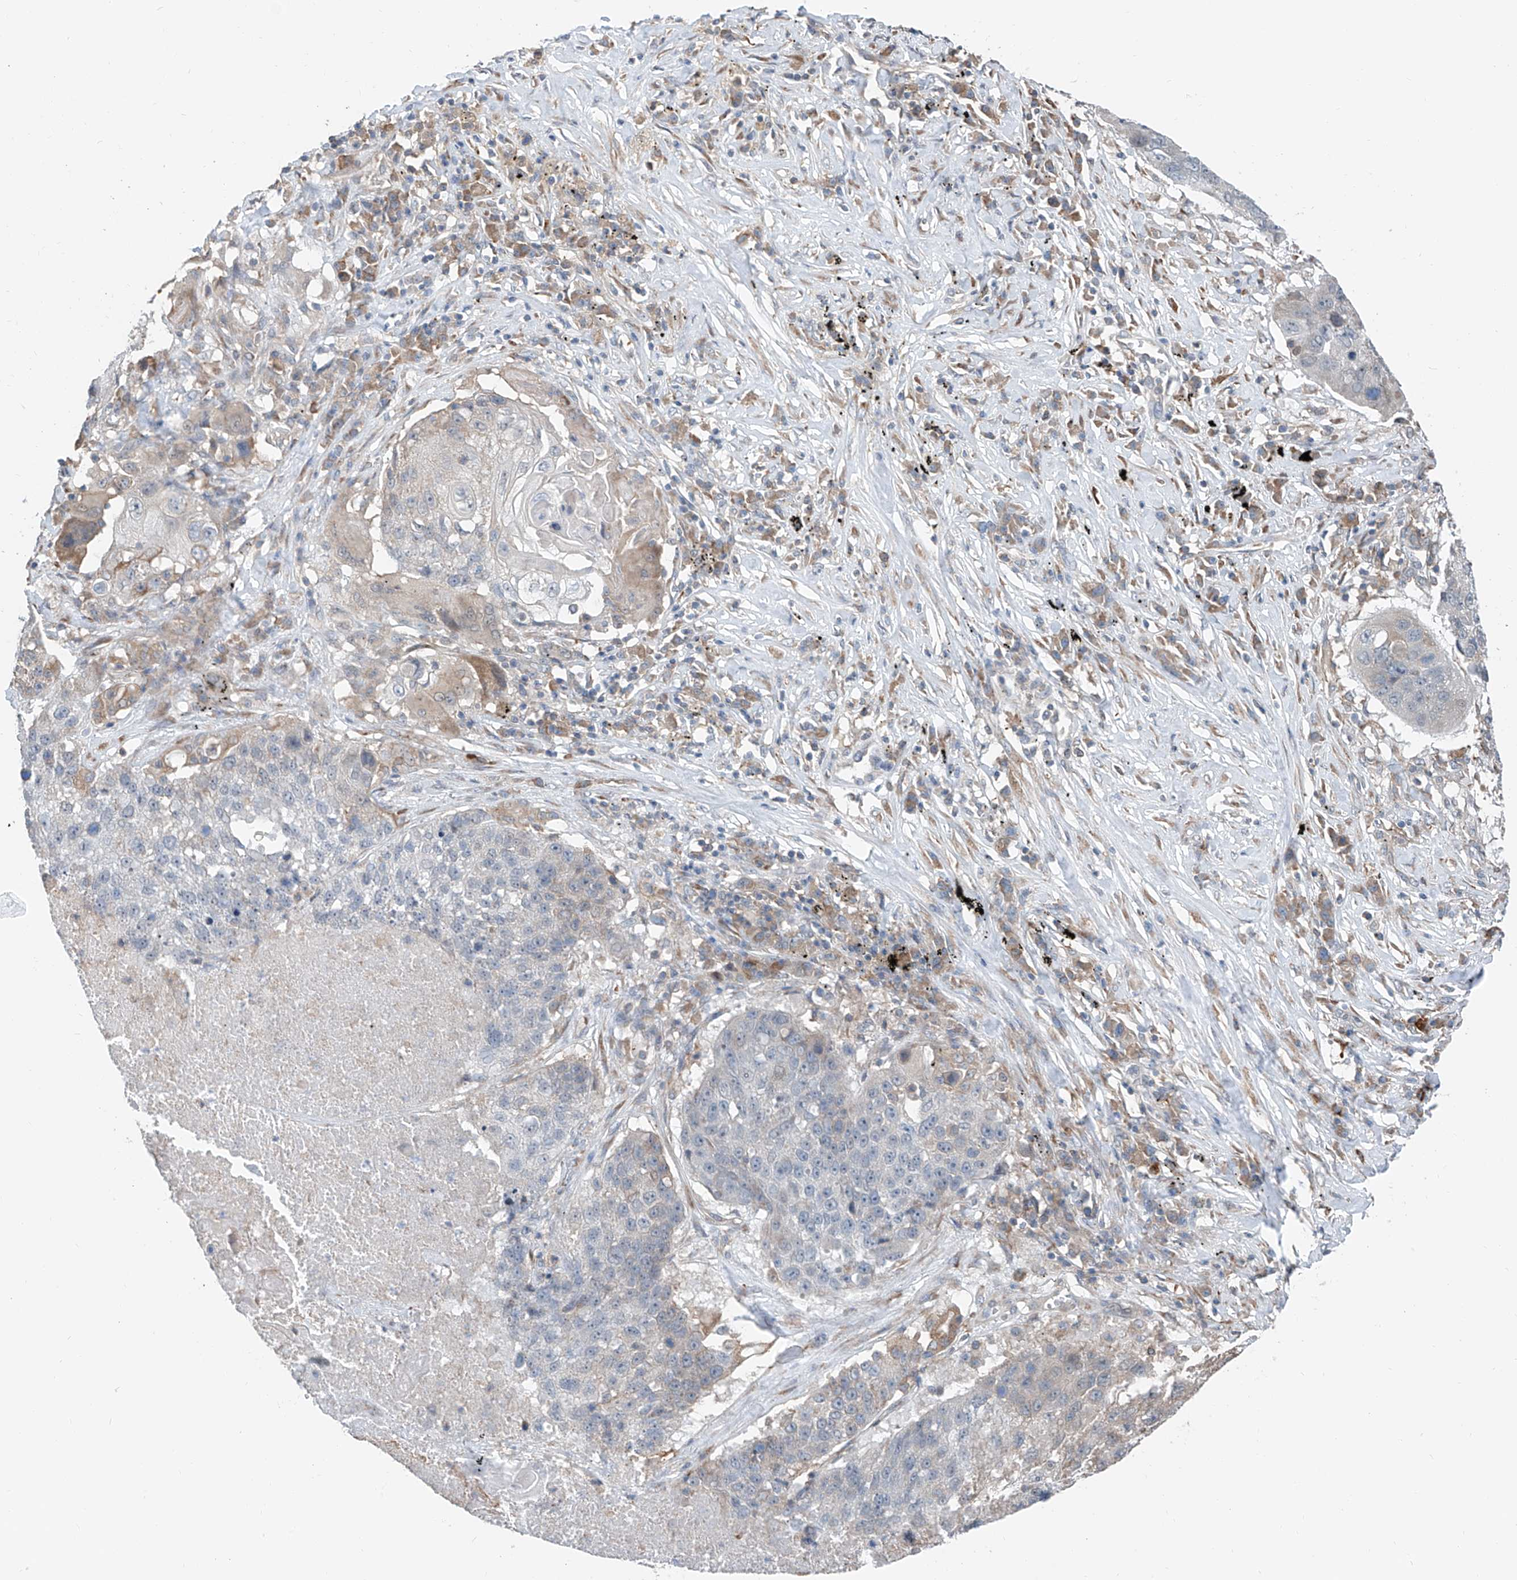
{"staining": {"intensity": "negative", "quantity": "none", "location": "none"}, "tissue": "lung cancer", "cell_type": "Tumor cells", "image_type": "cancer", "snomed": [{"axis": "morphology", "description": "Squamous cell carcinoma, NOS"}, {"axis": "topography", "description": "Lung"}], "caption": "Tumor cells are negative for protein expression in human squamous cell carcinoma (lung). The staining is performed using DAB (3,3'-diaminobenzidine) brown chromogen with nuclei counter-stained in using hematoxylin.", "gene": "KCNK10", "patient": {"sex": "male", "age": 61}}